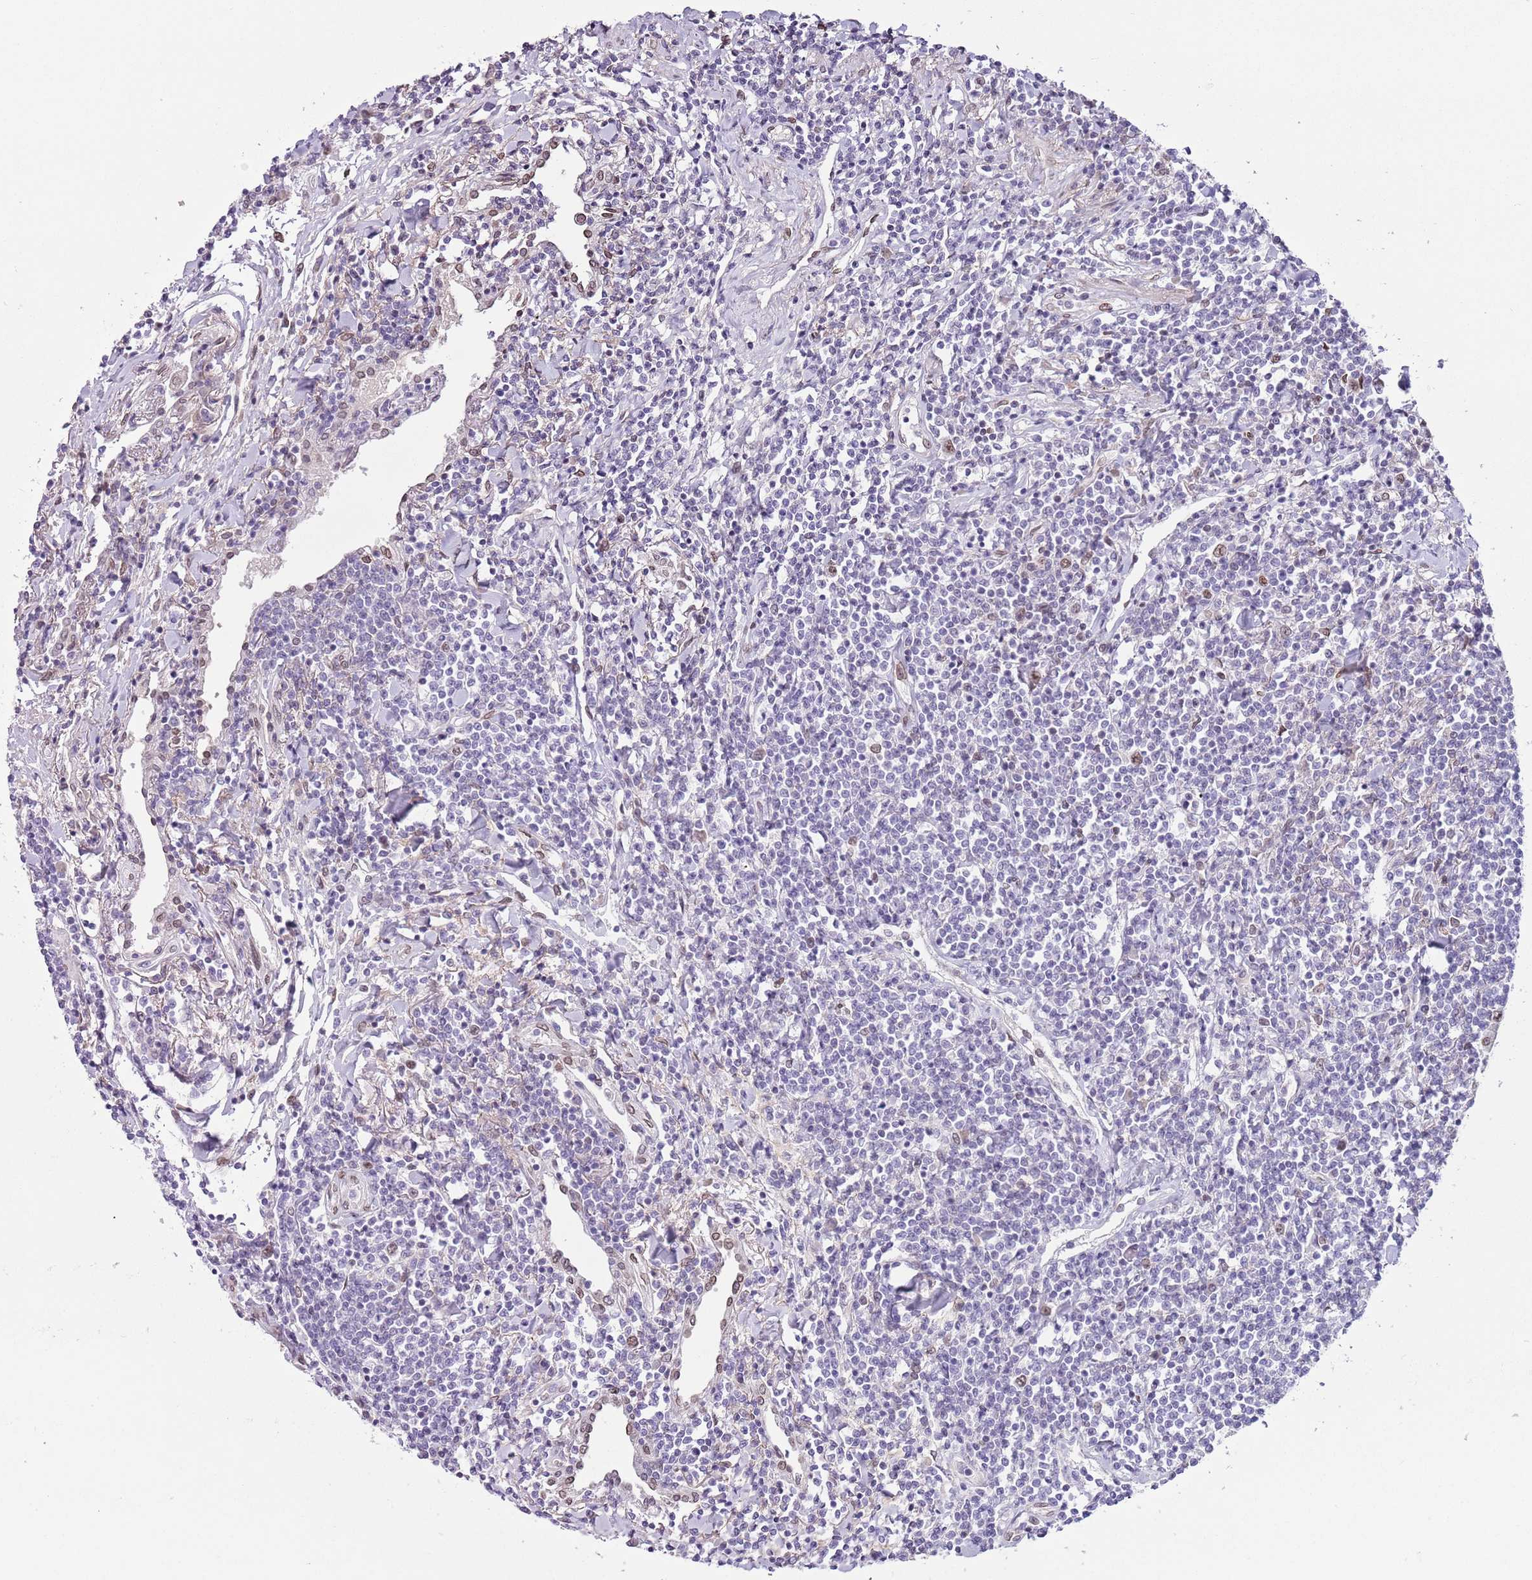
{"staining": {"intensity": "negative", "quantity": "none", "location": "none"}, "tissue": "lymphoma", "cell_type": "Tumor cells", "image_type": "cancer", "snomed": [{"axis": "morphology", "description": "Malignant lymphoma, non-Hodgkin's type, Low grade"}, {"axis": "topography", "description": "Lung"}], "caption": "This histopathology image is of lymphoma stained with IHC to label a protein in brown with the nuclei are counter-stained blue. There is no staining in tumor cells.", "gene": "ZGLP1", "patient": {"sex": "female", "age": 71}}